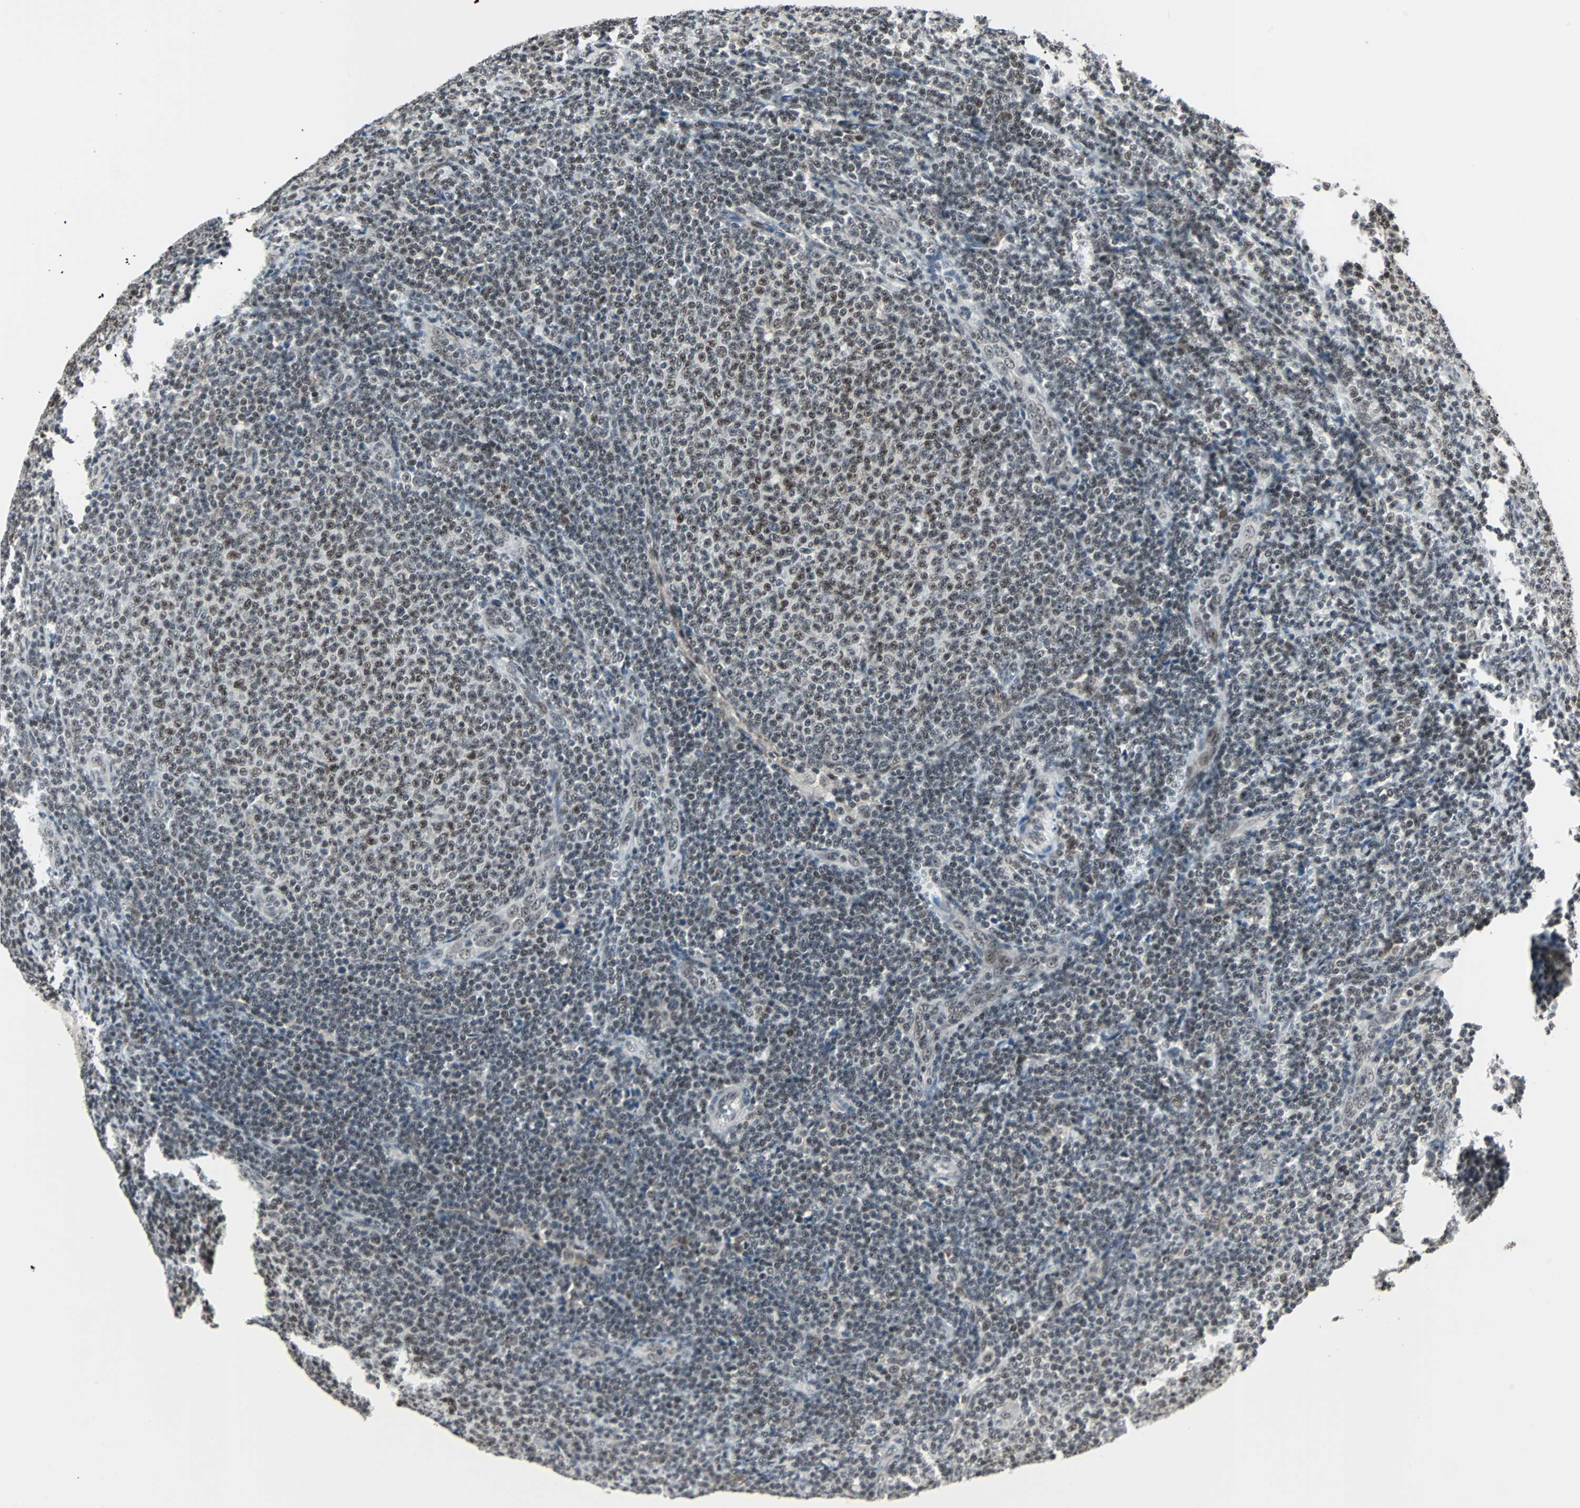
{"staining": {"intensity": "moderate", "quantity": ">75%", "location": "nuclear"}, "tissue": "lymphoma", "cell_type": "Tumor cells", "image_type": "cancer", "snomed": [{"axis": "morphology", "description": "Malignant lymphoma, non-Hodgkin's type, Low grade"}, {"axis": "topography", "description": "Lymph node"}], "caption": "Lymphoma stained with a protein marker exhibits moderate staining in tumor cells.", "gene": "TERF2IP", "patient": {"sex": "male", "age": 66}}